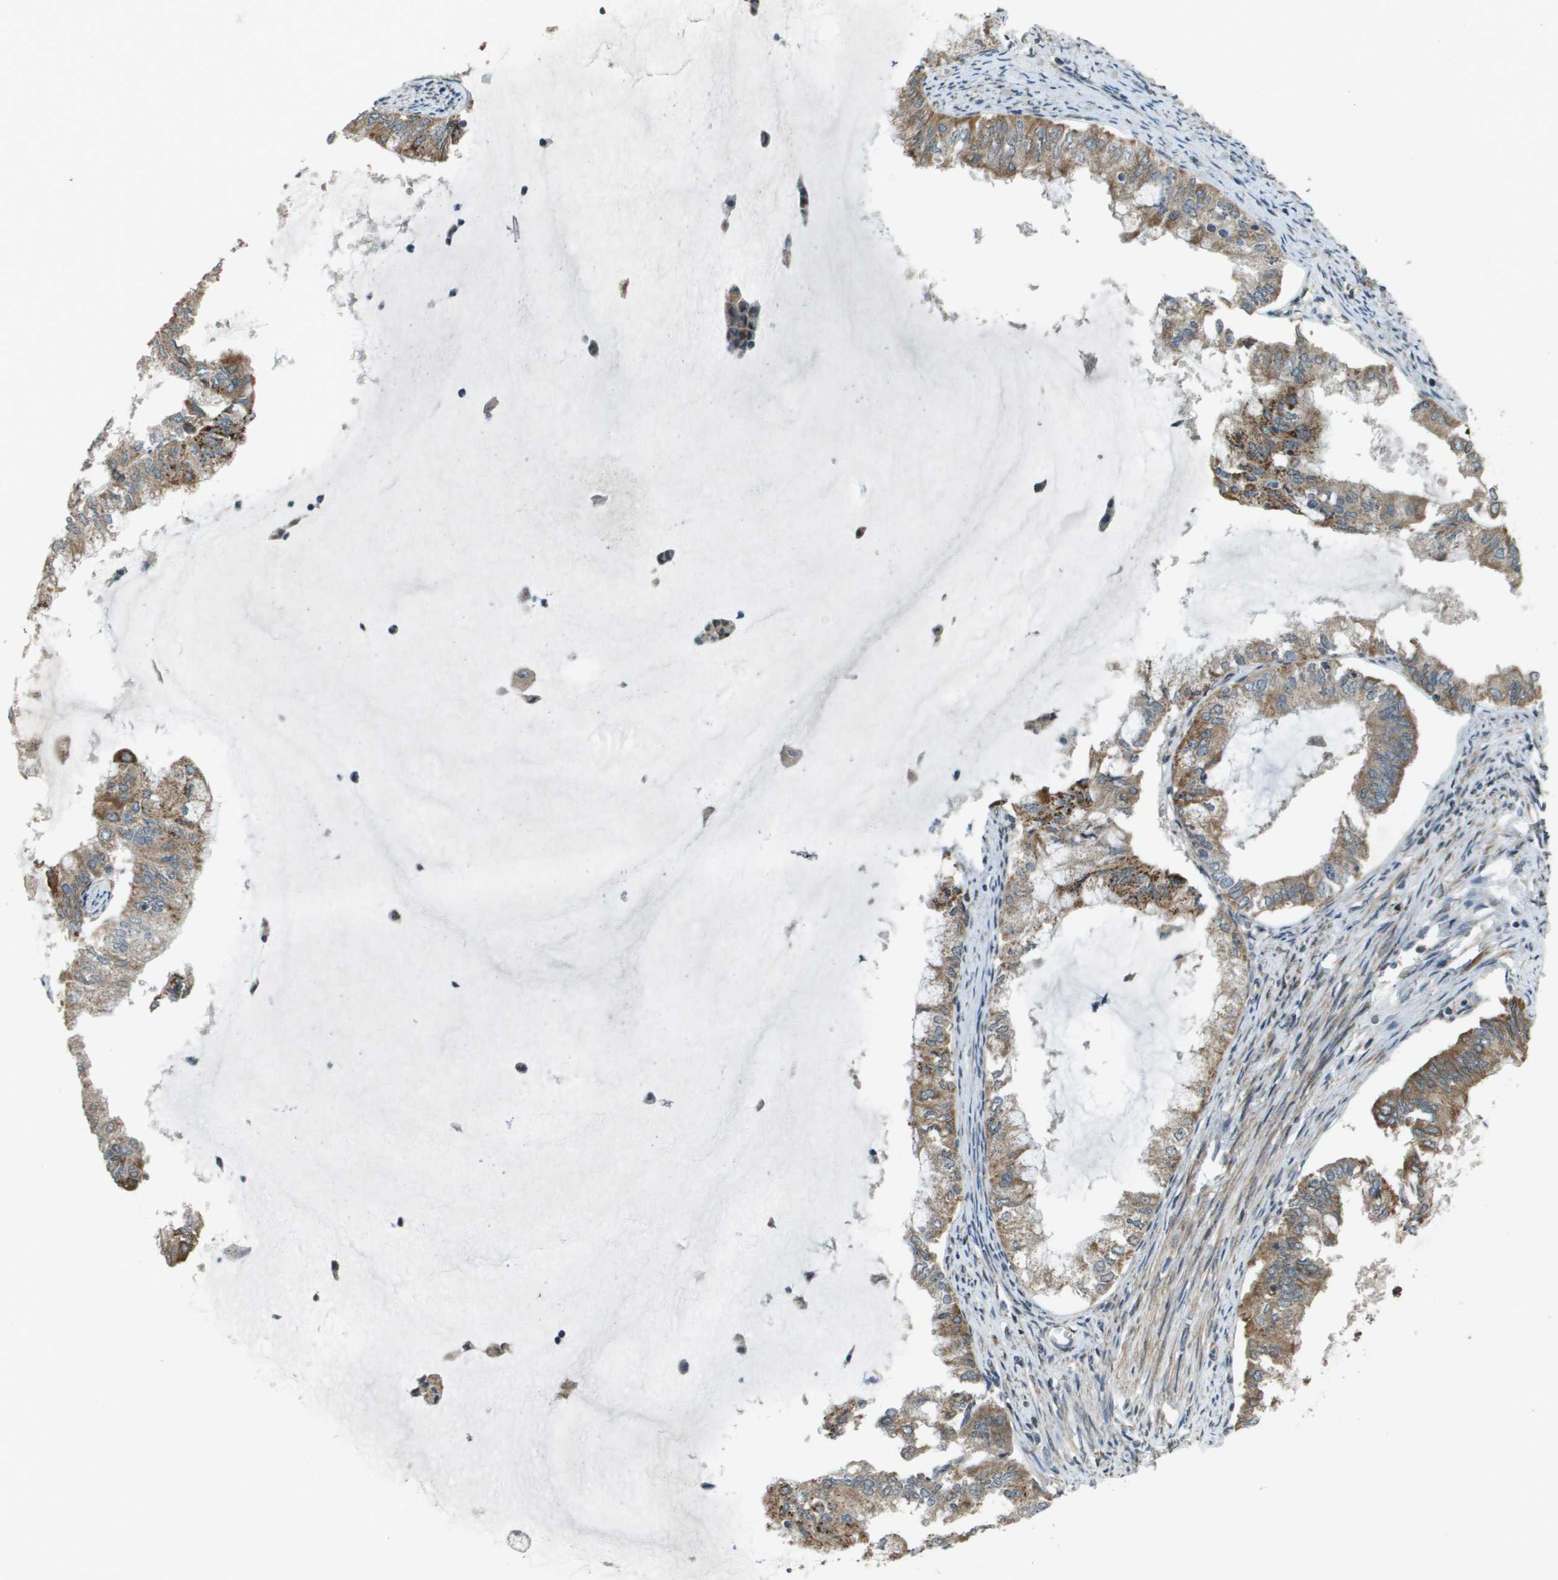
{"staining": {"intensity": "moderate", "quantity": ">75%", "location": "cytoplasmic/membranous"}, "tissue": "endometrial cancer", "cell_type": "Tumor cells", "image_type": "cancer", "snomed": [{"axis": "morphology", "description": "Adenocarcinoma, NOS"}, {"axis": "topography", "description": "Endometrium"}], "caption": "IHC micrograph of neoplastic tissue: endometrial adenocarcinoma stained using immunohistochemistry displays medium levels of moderate protein expression localized specifically in the cytoplasmic/membranous of tumor cells, appearing as a cytoplasmic/membranous brown color.", "gene": "CDKN2C", "patient": {"sex": "female", "age": 86}}